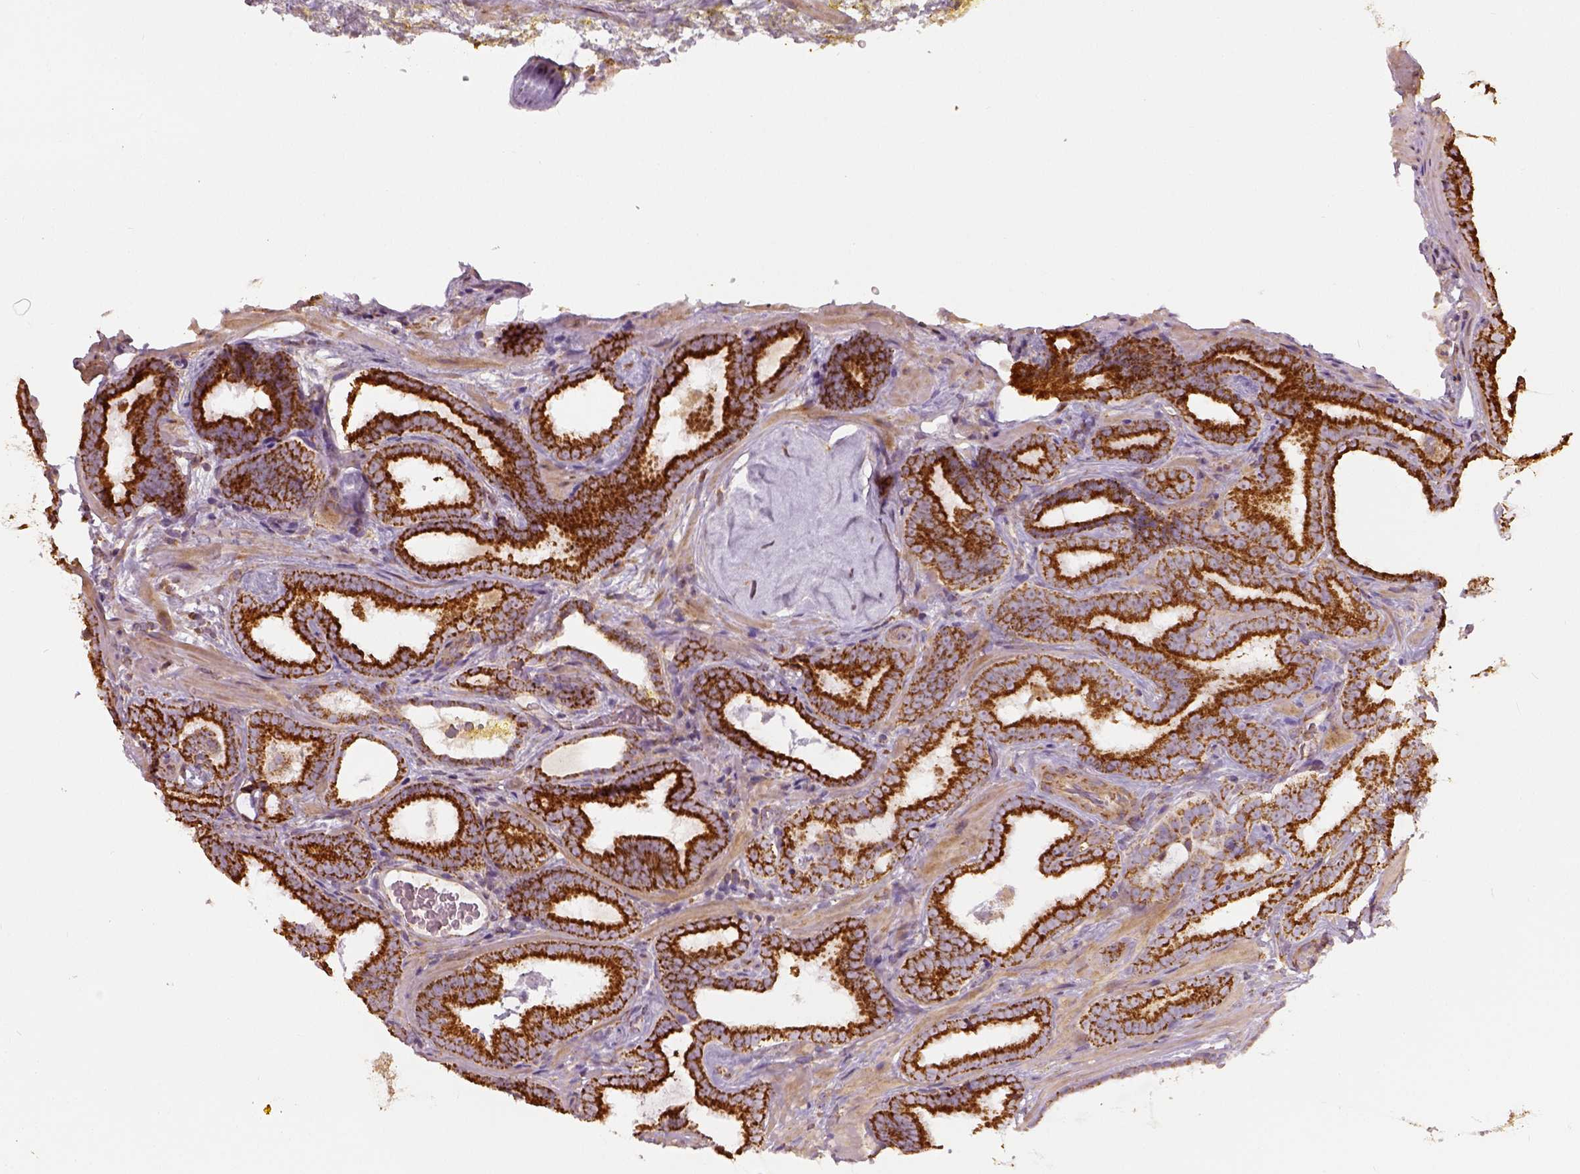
{"staining": {"intensity": "strong", "quantity": ">75%", "location": "cytoplasmic/membranous"}, "tissue": "prostate cancer", "cell_type": "Tumor cells", "image_type": "cancer", "snomed": [{"axis": "morphology", "description": "Adenocarcinoma, Low grade"}, {"axis": "topography", "description": "Prostate"}], "caption": "Low-grade adenocarcinoma (prostate) stained with DAB immunohistochemistry (IHC) displays high levels of strong cytoplasmic/membranous staining in about >75% of tumor cells. (IHC, brightfield microscopy, high magnification).", "gene": "PGAM5", "patient": {"sex": "male", "age": 63}}